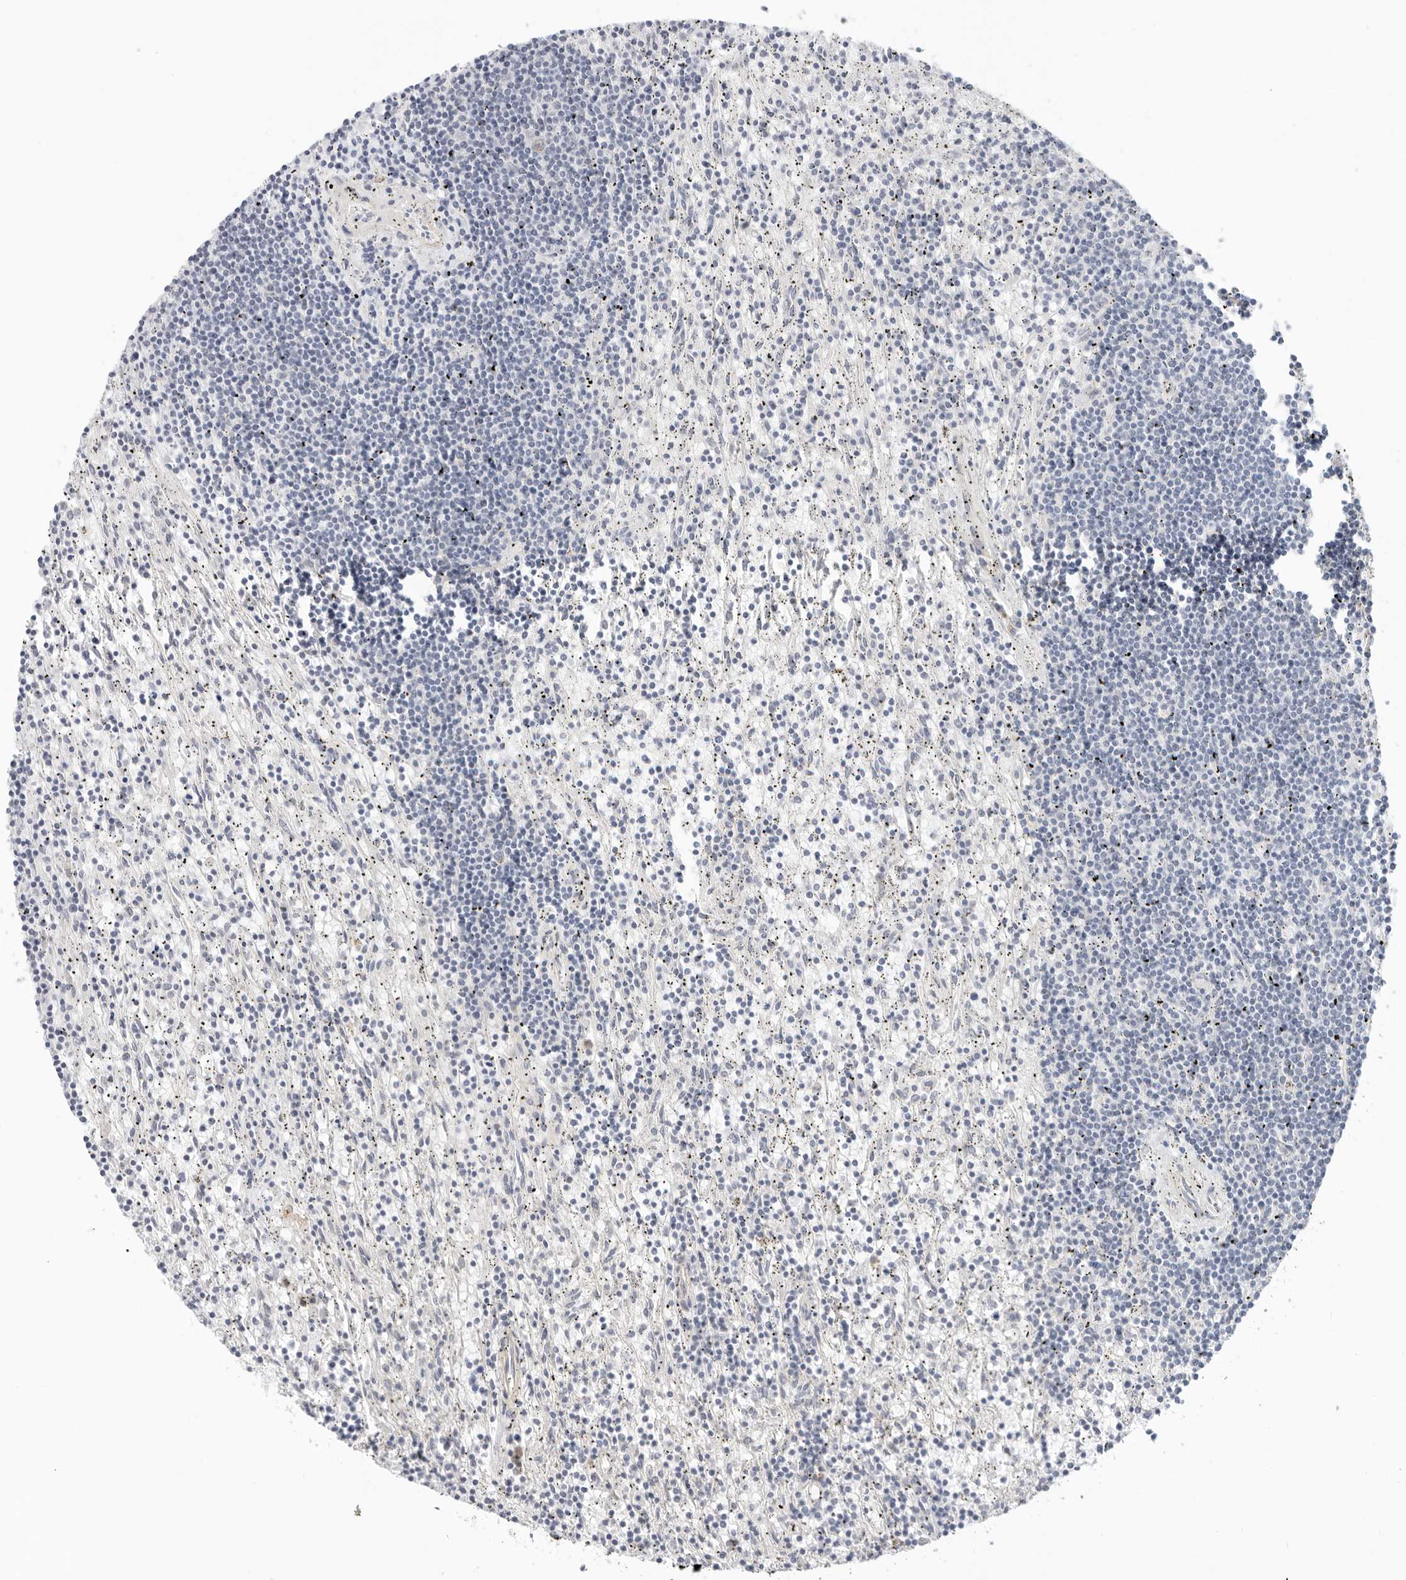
{"staining": {"intensity": "negative", "quantity": "none", "location": "none"}, "tissue": "lymphoma", "cell_type": "Tumor cells", "image_type": "cancer", "snomed": [{"axis": "morphology", "description": "Malignant lymphoma, non-Hodgkin's type, Low grade"}, {"axis": "topography", "description": "Spleen"}], "caption": "Tumor cells show no significant protein staining in malignant lymphoma, non-Hodgkin's type (low-grade).", "gene": "RC3H1", "patient": {"sex": "male", "age": 76}}